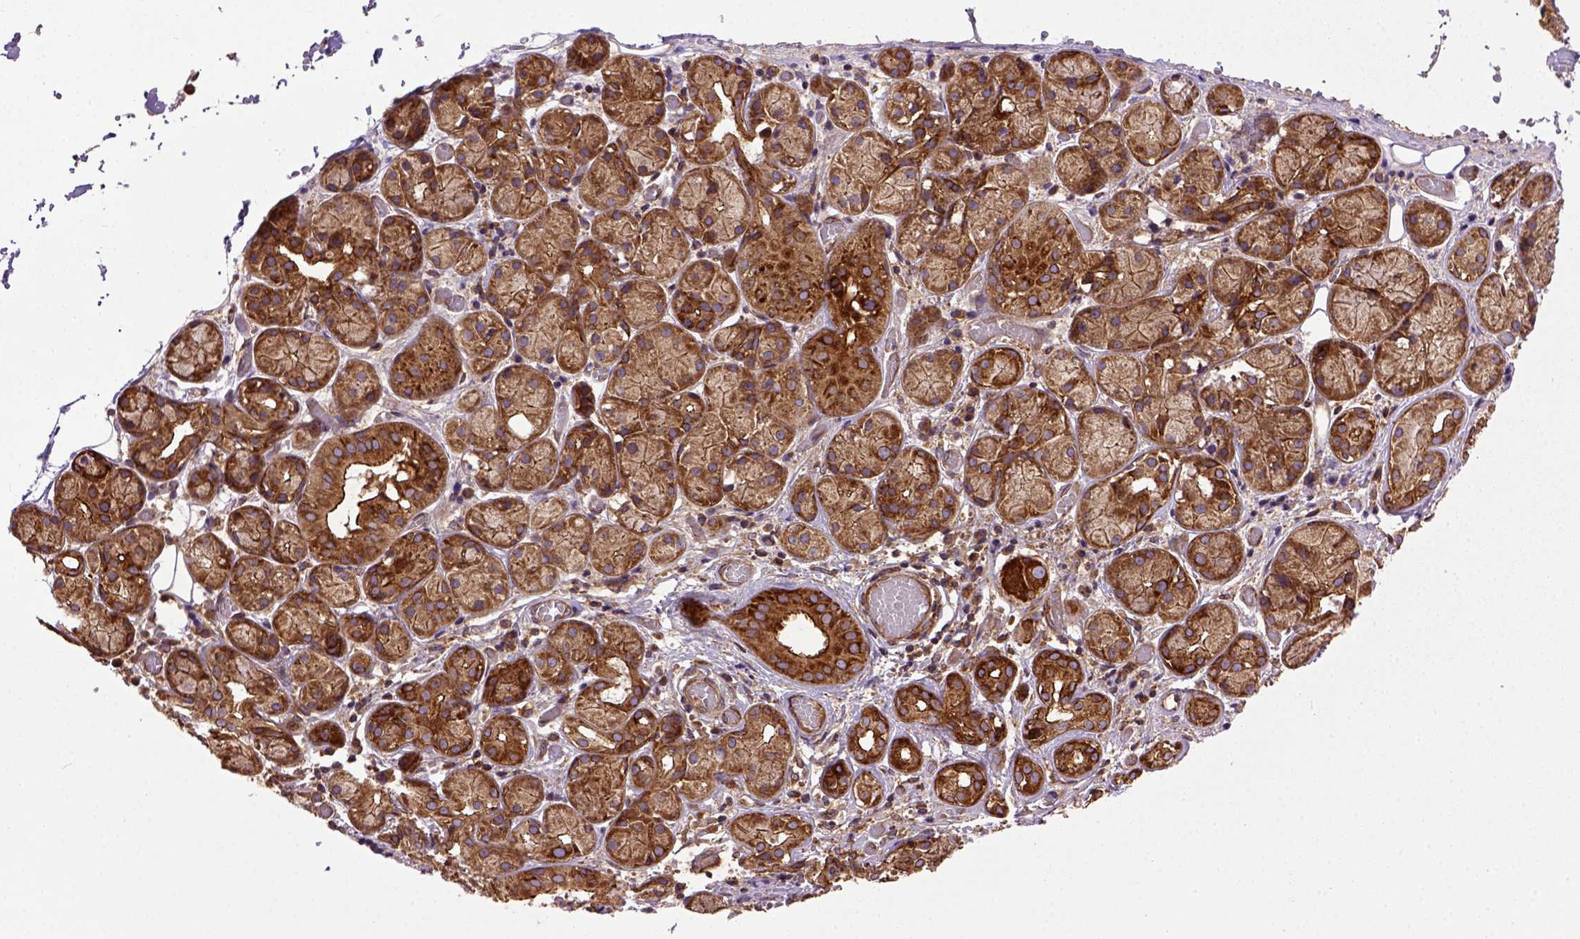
{"staining": {"intensity": "moderate", "quantity": ">75%", "location": "cytoplasmic/membranous"}, "tissue": "salivary gland", "cell_type": "Glandular cells", "image_type": "normal", "snomed": [{"axis": "morphology", "description": "Normal tissue, NOS"}, {"axis": "topography", "description": "Salivary gland"}, {"axis": "topography", "description": "Peripheral nerve tissue"}], "caption": "Immunohistochemistry (IHC) (DAB) staining of benign salivary gland exhibits moderate cytoplasmic/membranous protein staining in about >75% of glandular cells.", "gene": "CAPRIN1", "patient": {"sex": "male", "age": 71}}